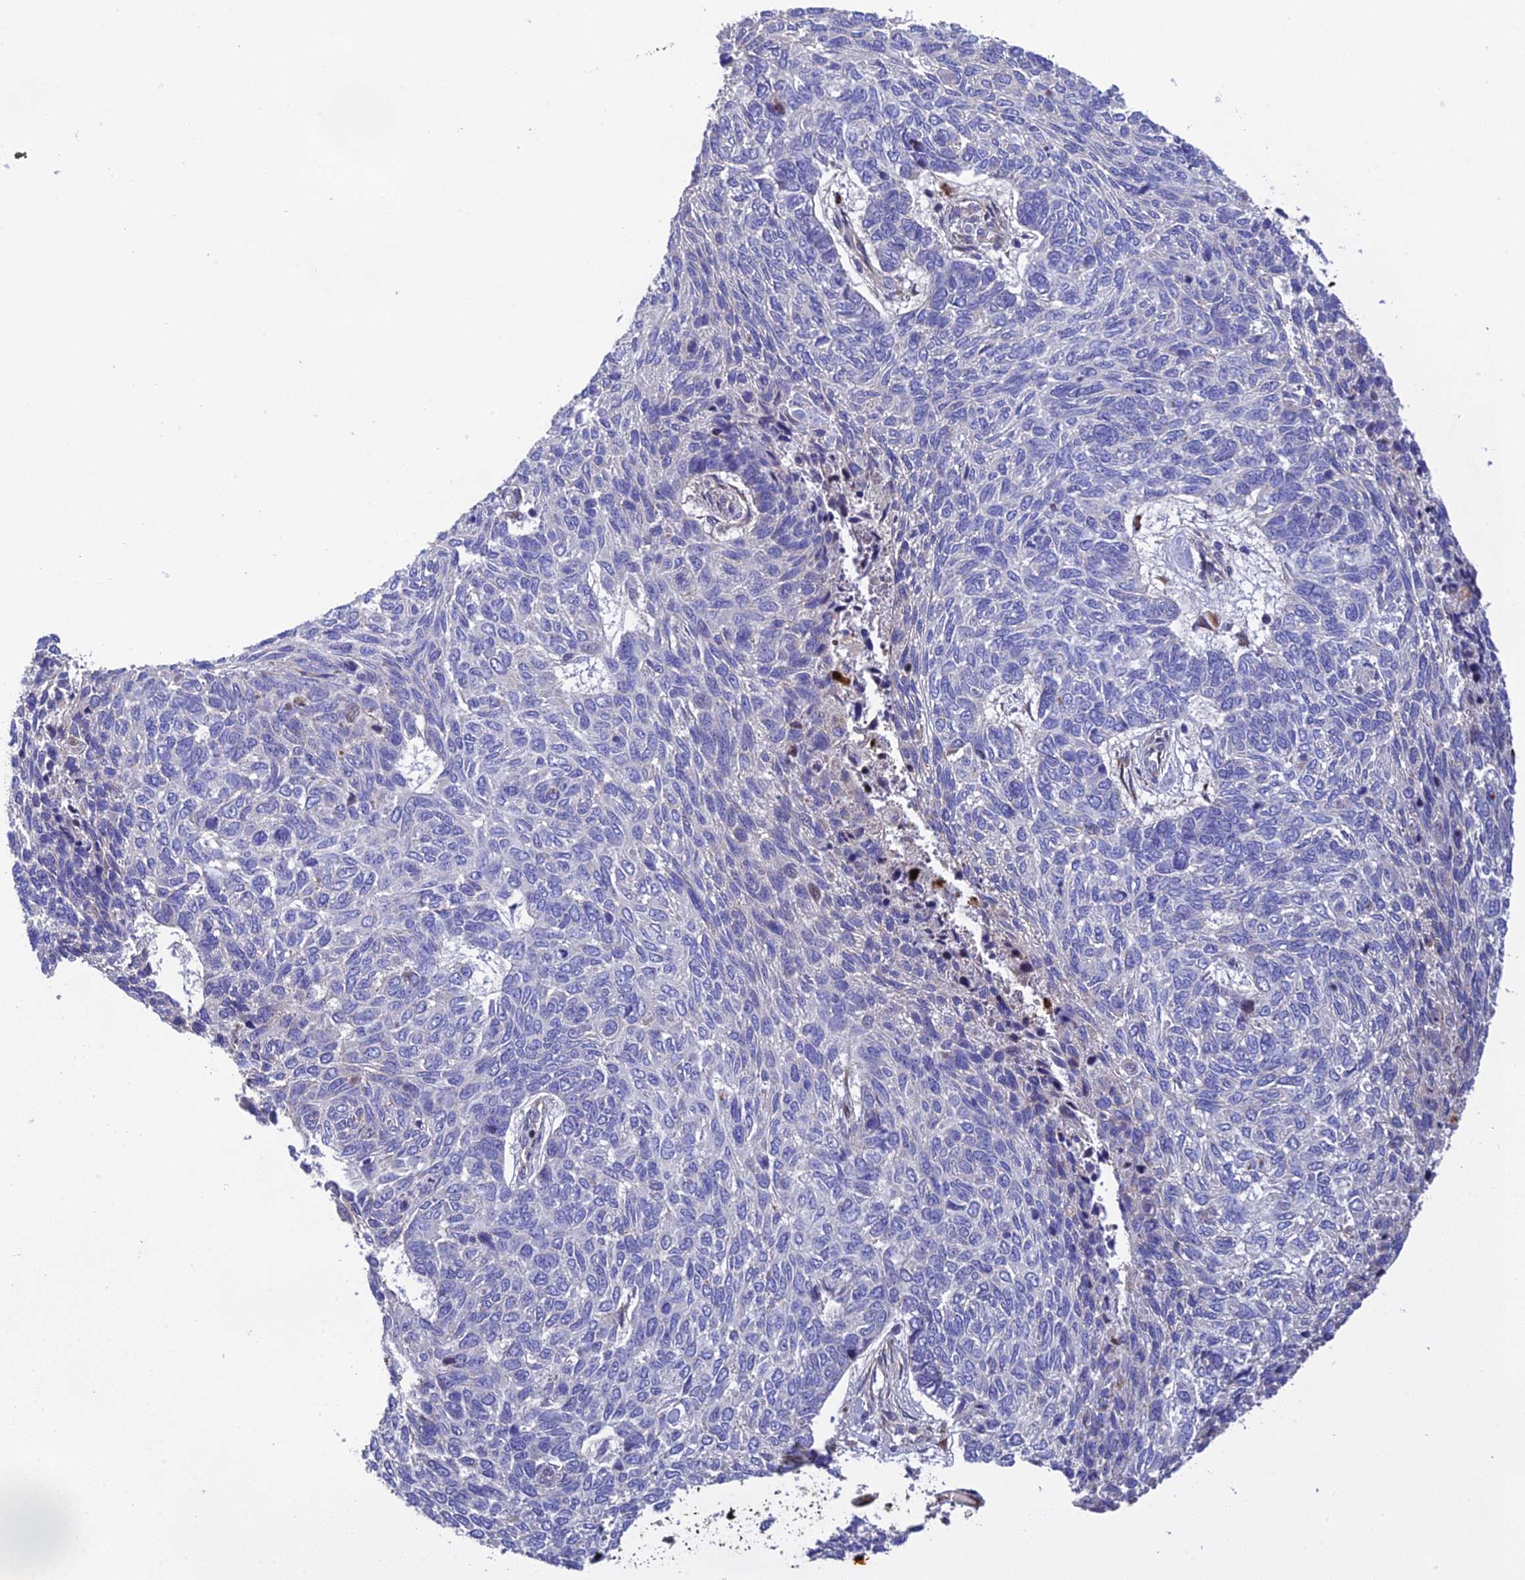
{"staining": {"intensity": "negative", "quantity": "none", "location": "none"}, "tissue": "skin cancer", "cell_type": "Tumor cells", "image_type": "cancer", "snomed": [{"axis": "morphology", "description": "Basal cell carcinoma"}, {"axis": "topography", "description": "Skin"}], "caption": "Immunohistochemical staining of skin cancer shows no significant positivity in tumor cells.", "gene": "CPSF4L", "patient": {"sex": "female", "age": 65}}